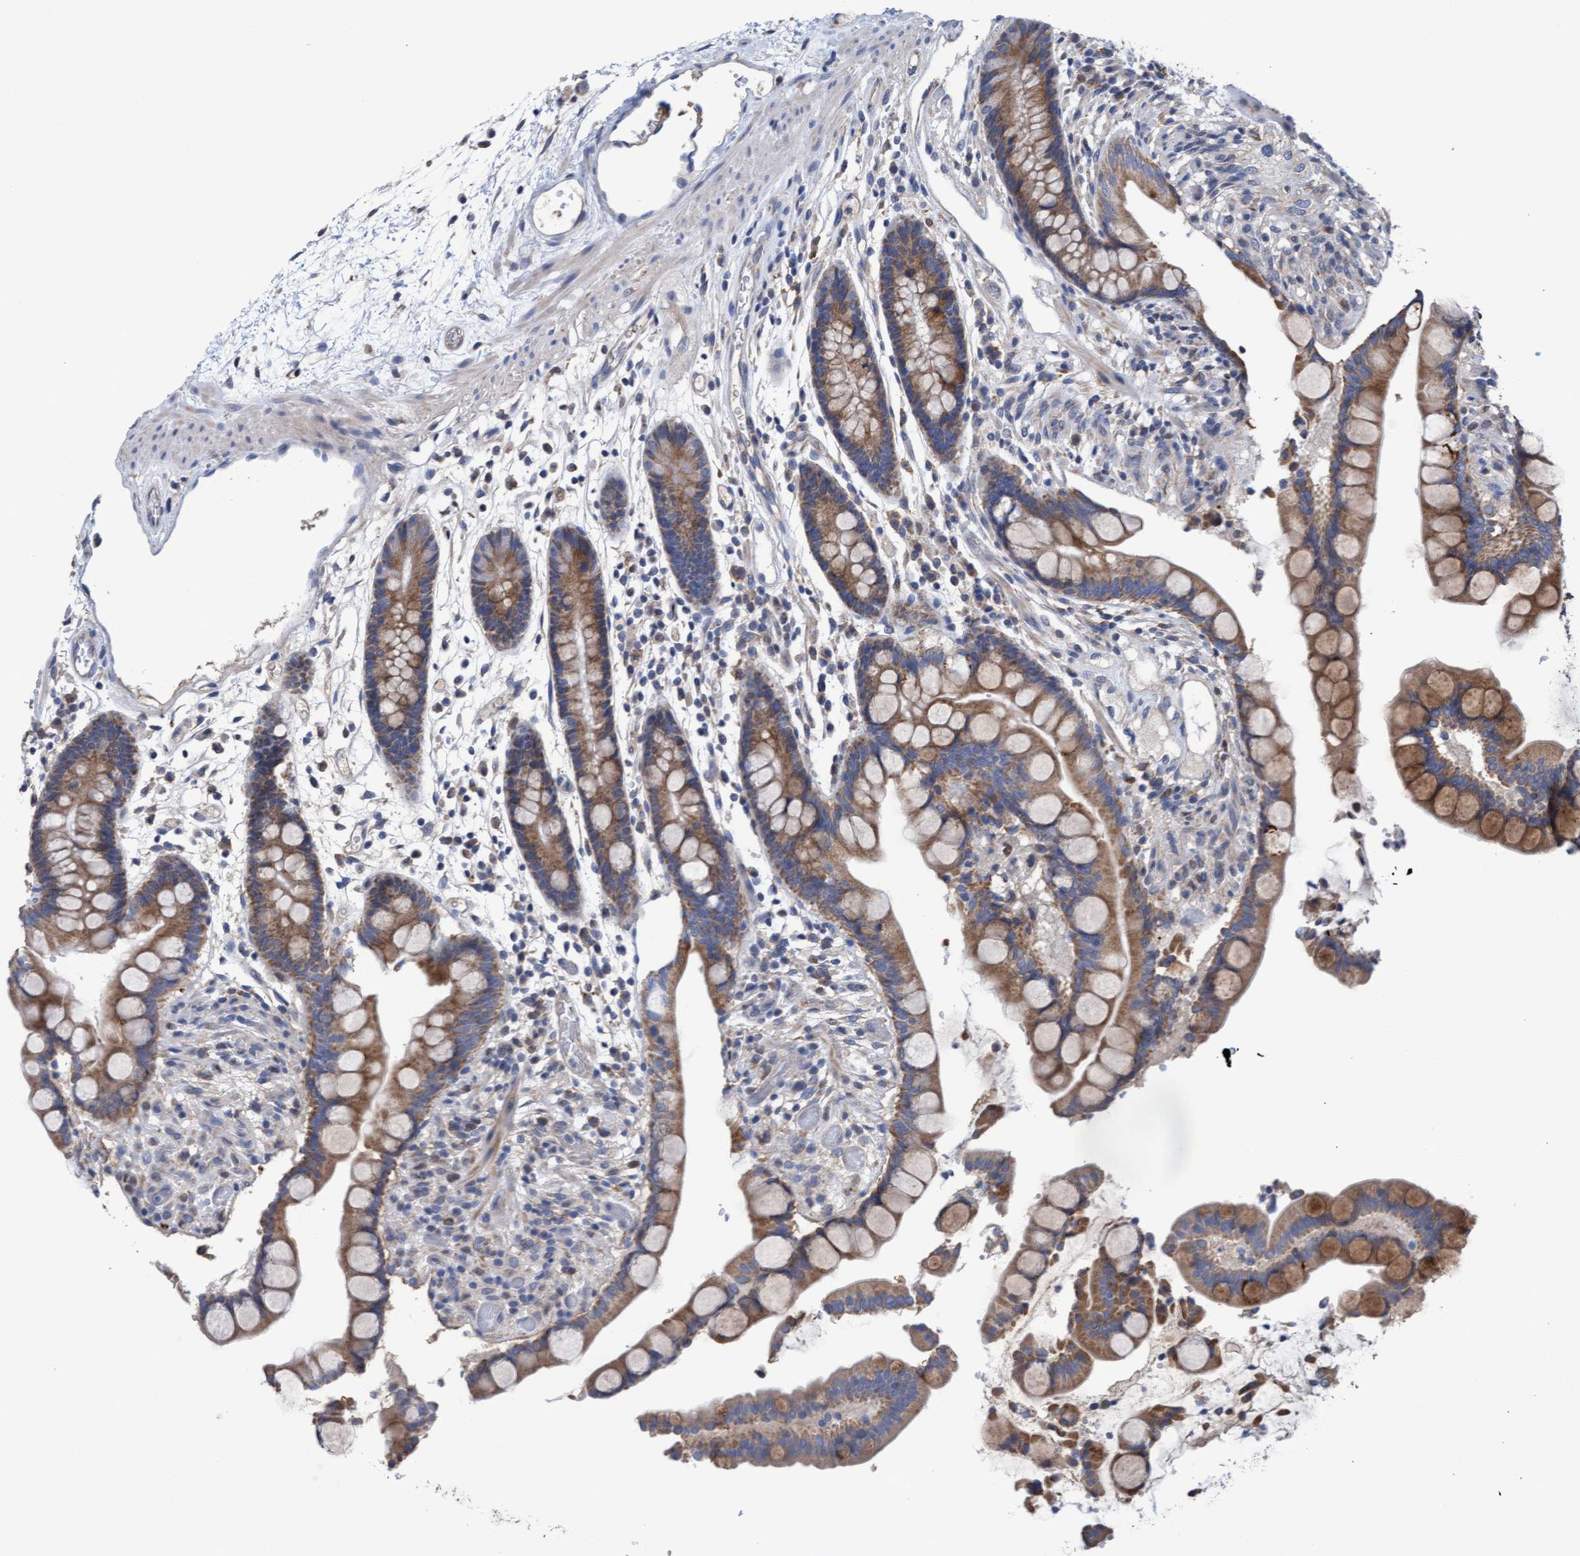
{"staining": {"intensity": "weak", "quantity": ">75%", "location": "cytoplasmic/membranous"}, "tissue": "colon", "cell_type": "Endothelial cells", "image_type": "normal", "snomed": [{"axis": "morphology", "description": "Normal tissue, NOS"}, {"axis": "topography", "description": "Colon"}], "caption": "Human colon stained for a protein (brown) reveals weak cytoplasmic/membranous positive expression in about >75% of endothelial cells.", "gene": "MRPL38", "patient": {"sex": "male", "age": 73}}